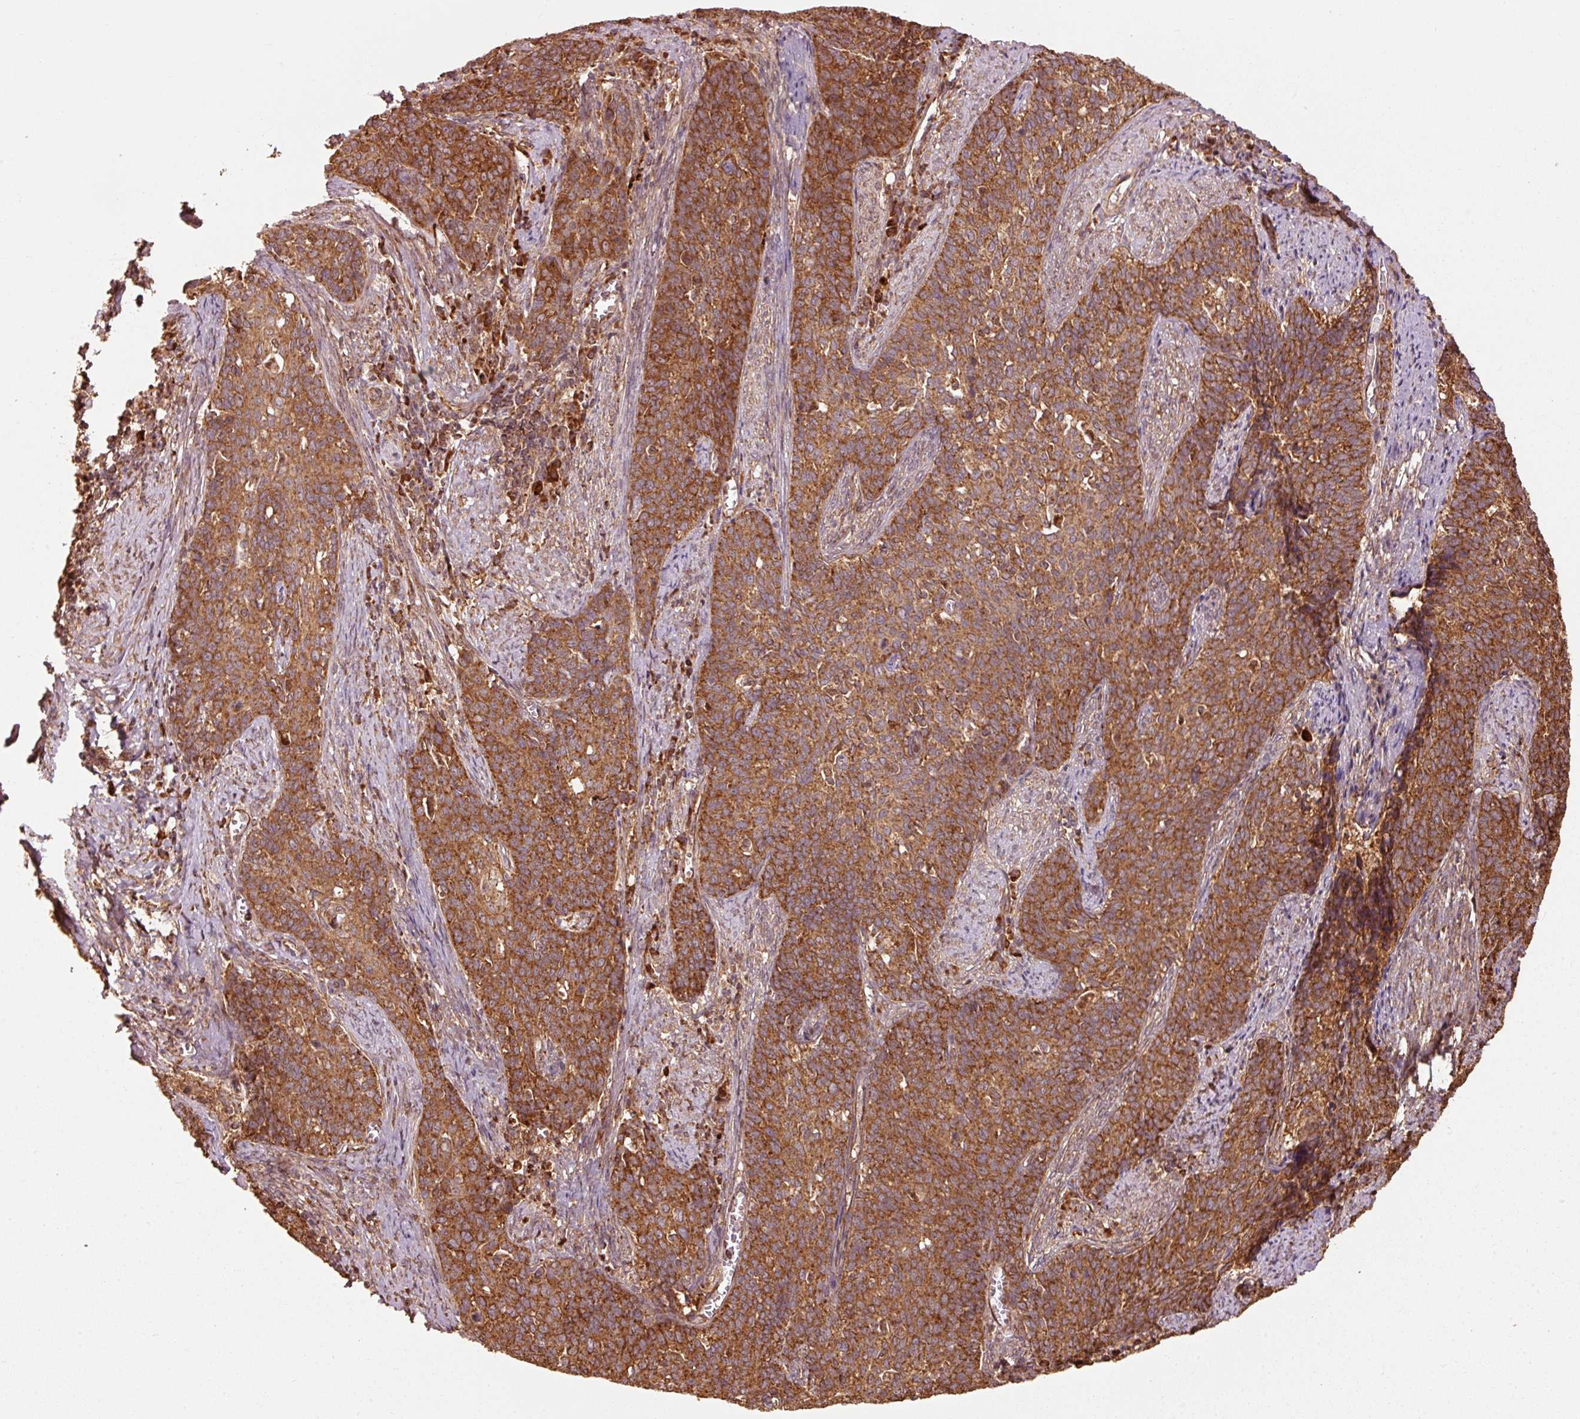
{"staining": {"intensity": "strong", "quantity": ">75%", "location": "cytoplasmic/membranous"}, "tissue": "cervical cancer", "cell_type": "Tumor cells", "image_type": "cancer", "snomed": [{"axis": "morphology", "description": "Squamous cell carcinoma, NOS"}, {"axis": "topography", "description": "Cervix"}], "caption": "Strong cytoplasmic/membranous positivity is present in about >75% of tumor cells in cervical cancer.", "gene": "MRPL16", "patient": {"sex": "female", "age": 39}}